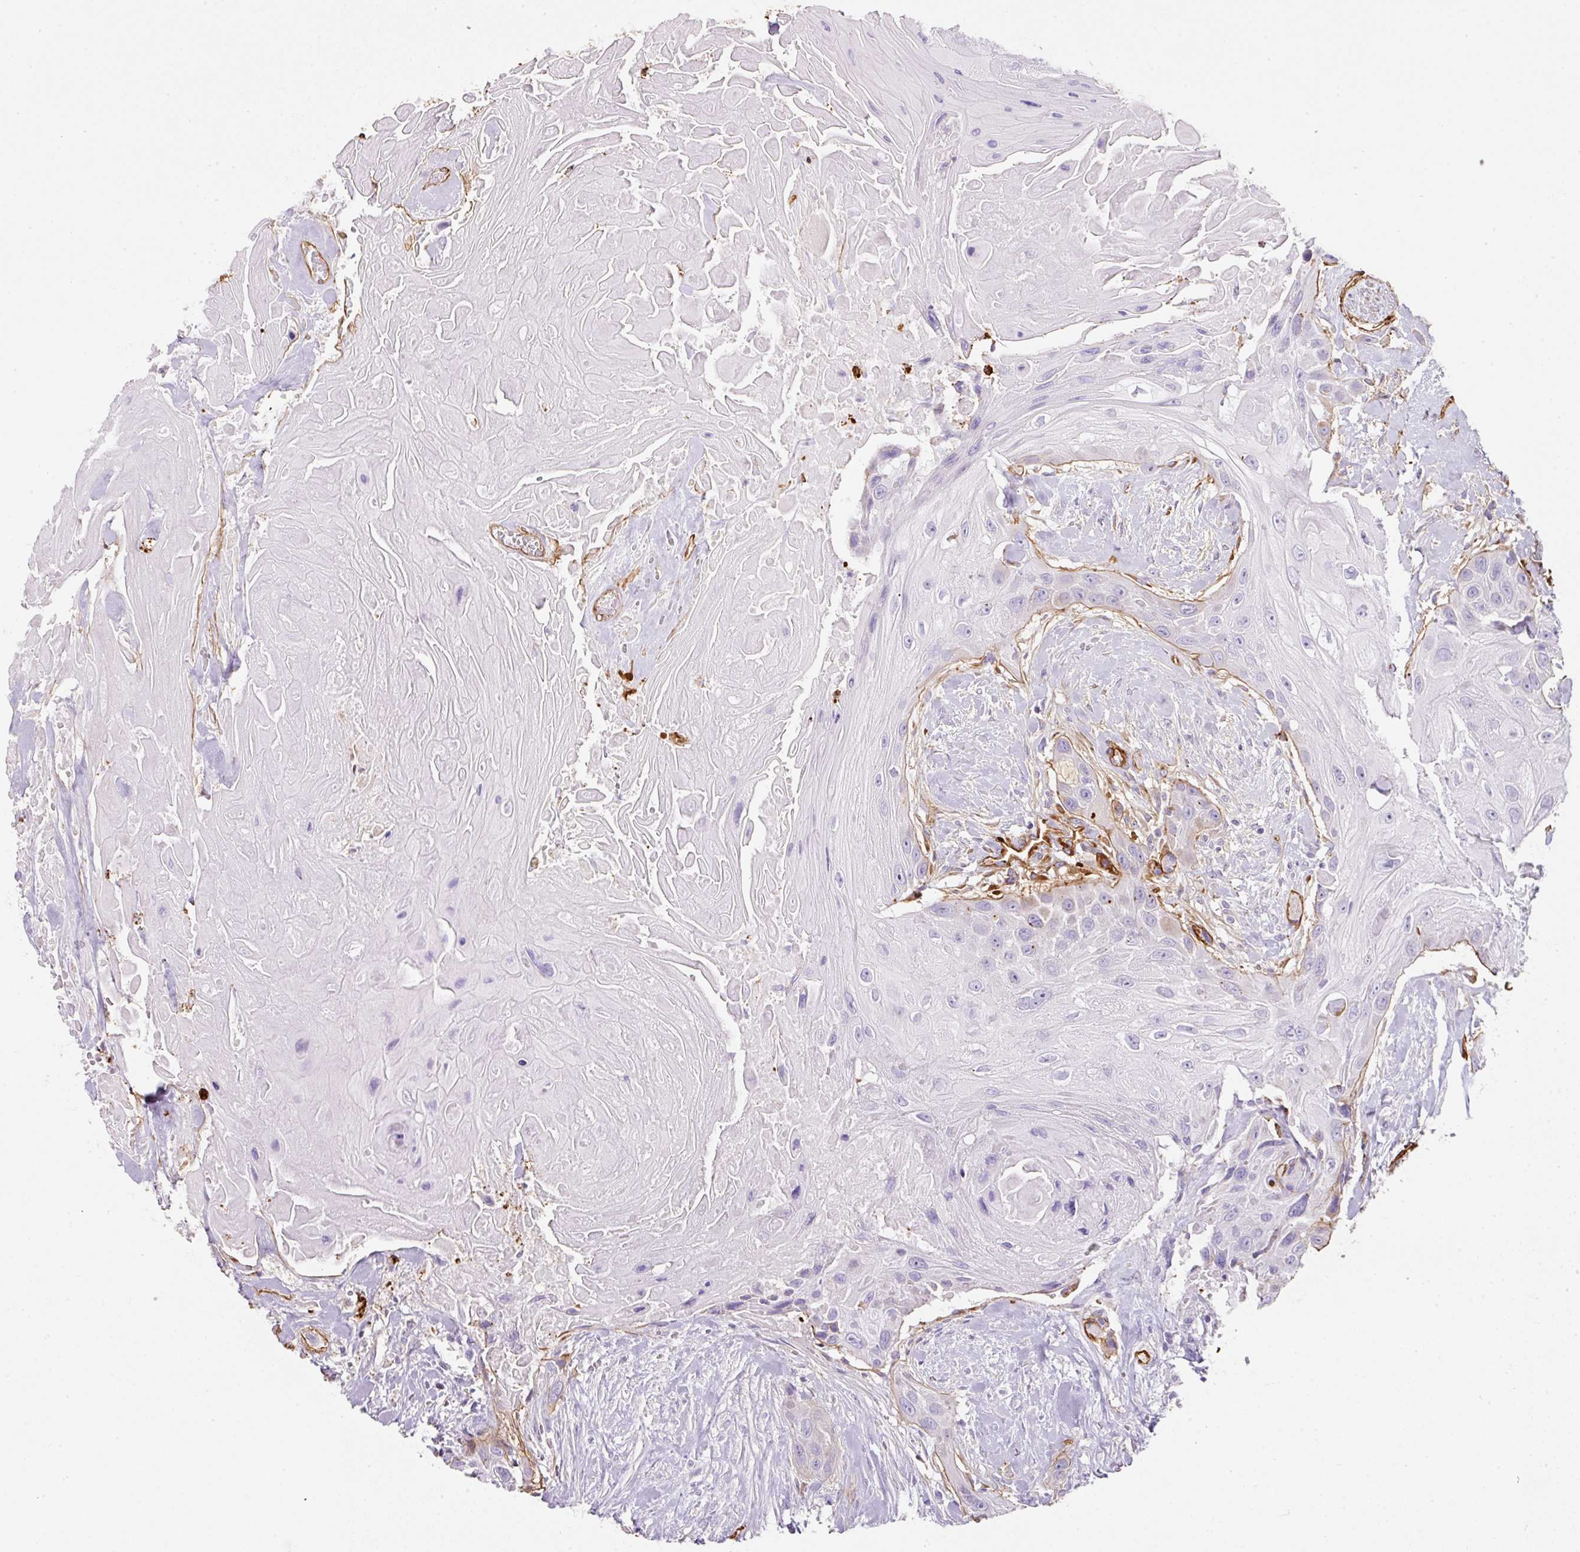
{"staining": {"intensity": "negative", "quantity": "none", "location": "none"}, "tissue": "head and neck cancer", "cell_type": "Tumor cells", "image_type": "cancer", "snomed": [{"axis": "morphology", "description": "Squamous cell carcinoma, NOS"}, {"axis": "topography", "description": "Head-Neck"}], "caption": "Squamous cell carcinoma (head and neck) was stained to show a protein in brown. There is no significant staining in tumor cells. The staining was performed using DAB to visualize the protein expression in brown, while the nuclei were stained in blue with hematoxylin (Magnification: 20x).", "gene": "LOXL4", "patient": {"sex": "male", "age": 81}}